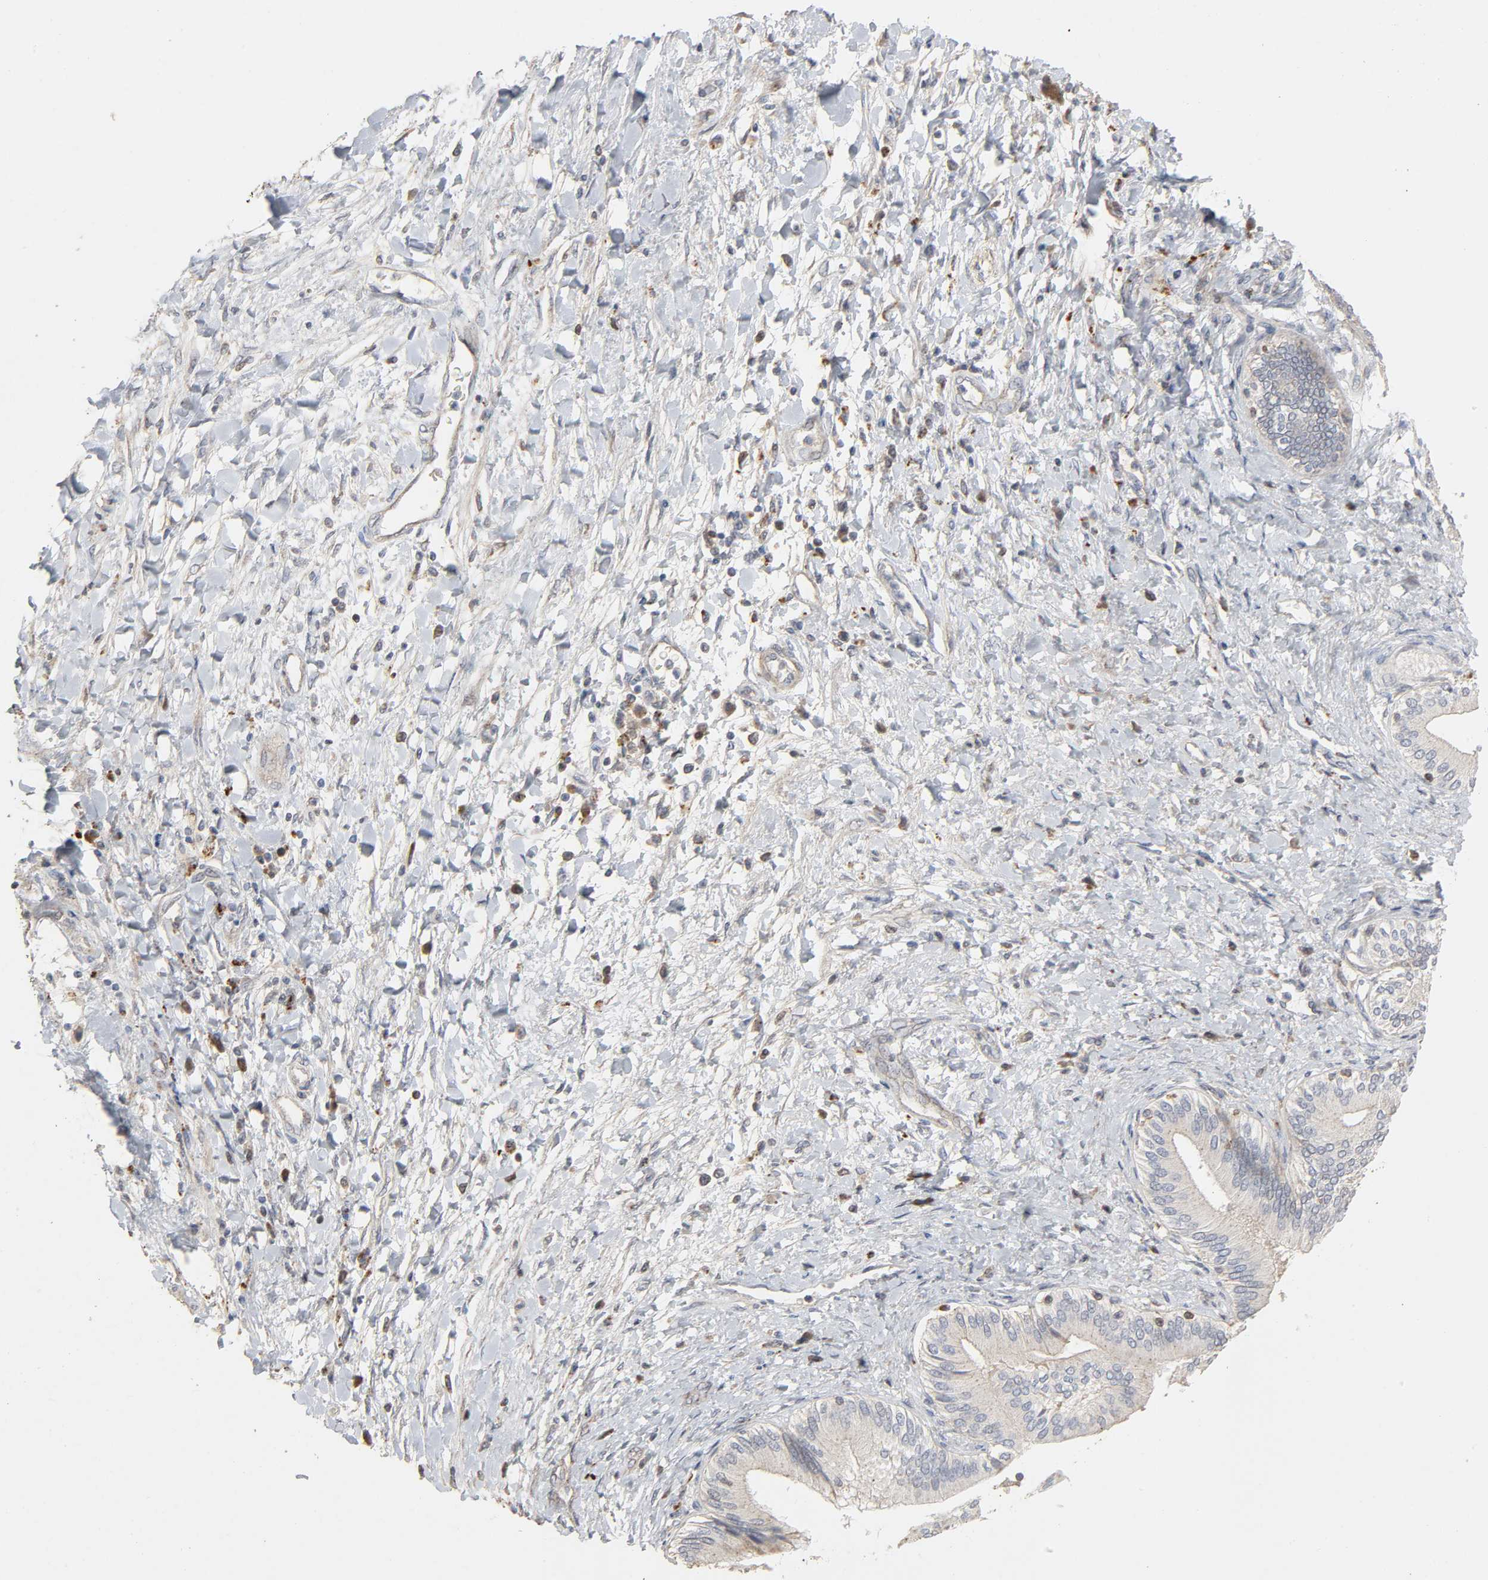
{"staining": {"intensity": "weak", "quantity": ">75%", "location": "cytoplasmic/membranous"}, "tissue": "adipose tissue", "cell_type": "Adipocytes", "image_type": "normal", "snomed": [{"axis": "morphology", "description": "Normal tissue, NOS"}, {"axis": "morphology", "description": "Cholangiocarcinoma"}, {"axis": "topography", "description": "Liver"}, {"axis": "topography", "description": "Peripheral nerve tissue"}], "caption": "This image exhibits IHC staining of benign human adipose tissue, with low weak cytoplasmic/membranous expression in about >75% of adipocytes.", "gene": "CDK6", "patient": {"sex": "male", "age": 50}}